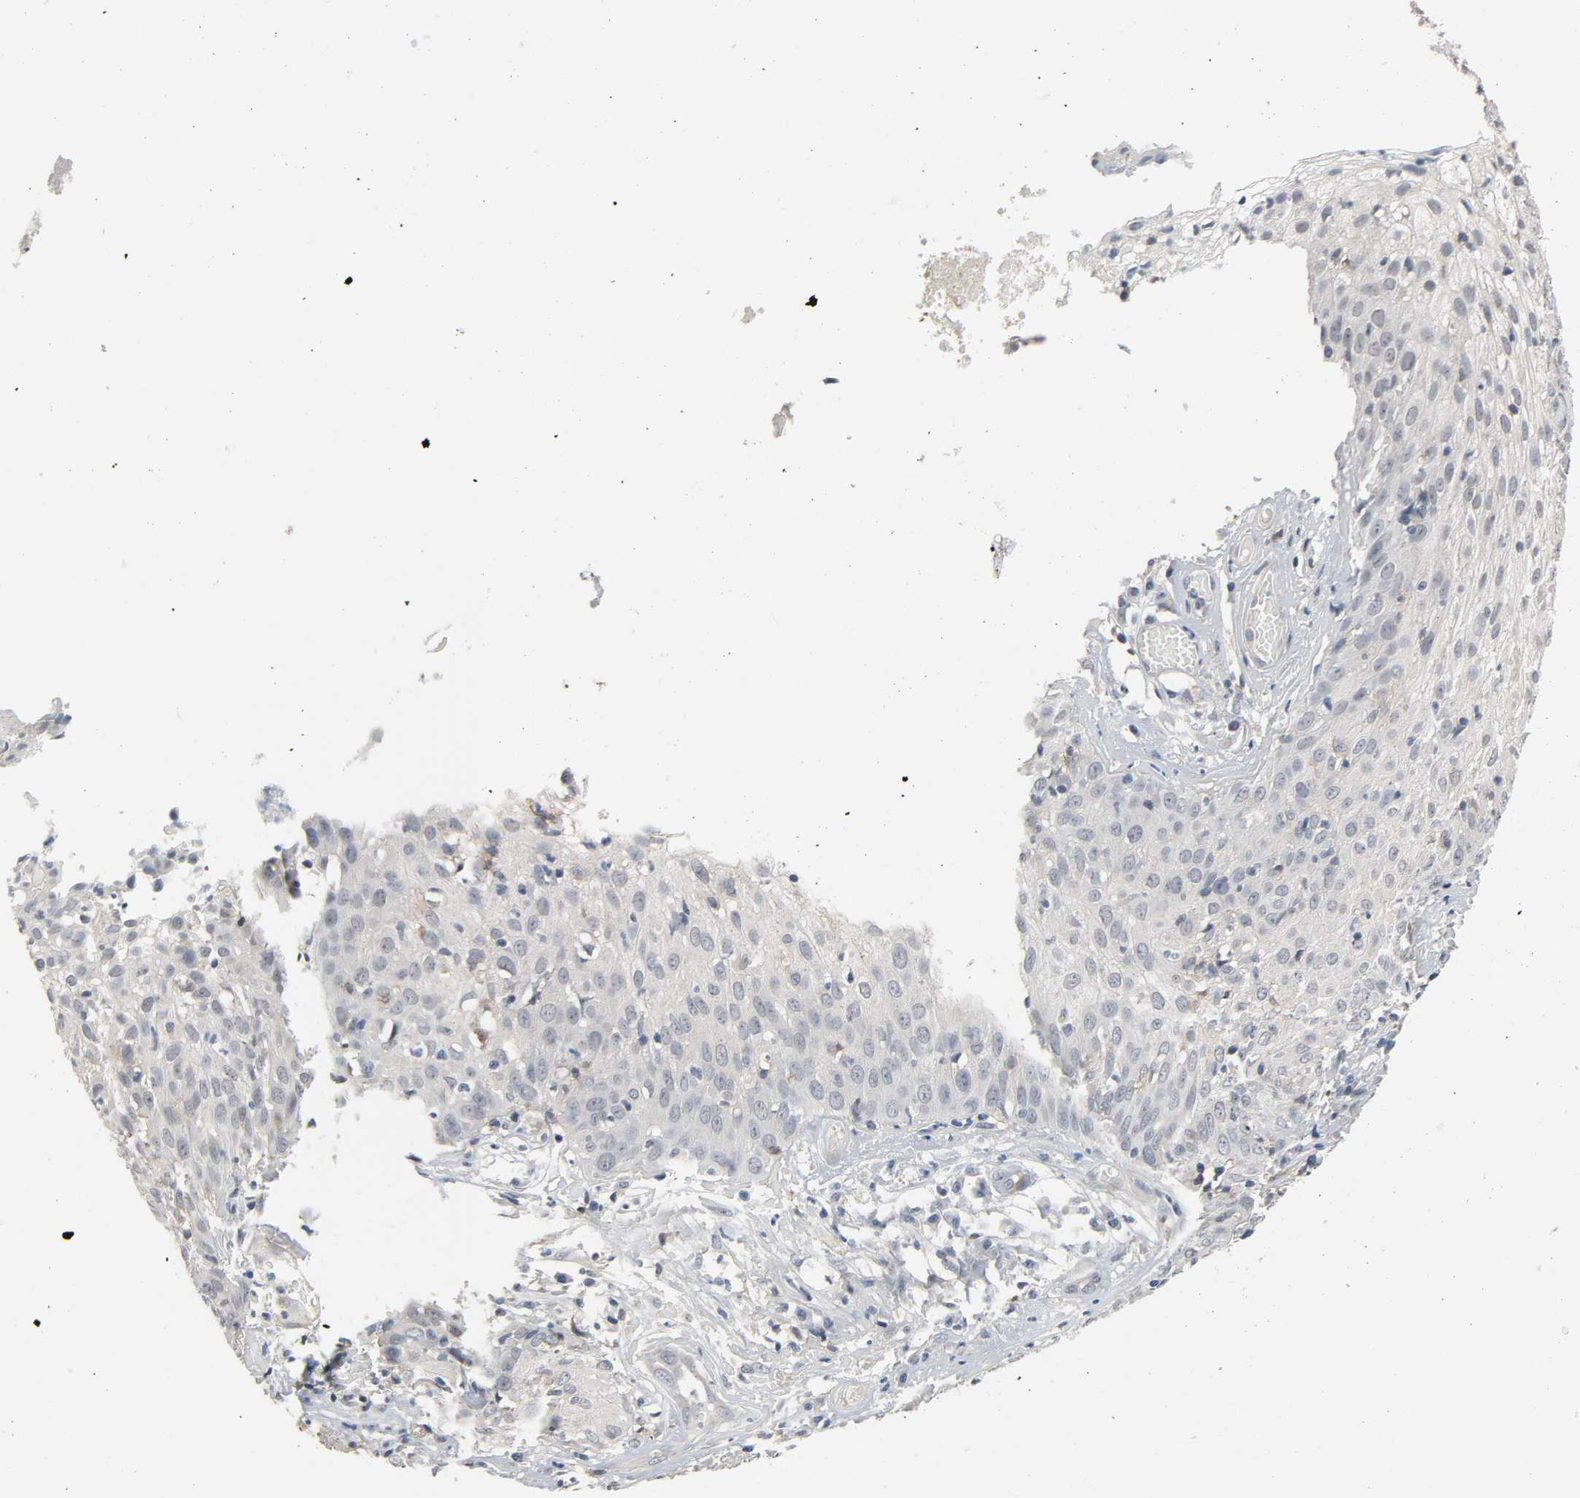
{"staining": {"intensity": "negative", "quantity": "none", "location": "none"}, "tissue": "skin cancer", "cell_type": "Tumor cells", "image_type": "cancer", "snomed": [{"axis": "morphology", "description": "Squamous cell carcinoma, NOS"}, {"axis": "topography", "description": "Skin"}], "caption": "Image shows no protein positivity in tumor cells of skin squamous cell carcinoma tissue.", "gene": "CD4", "patient": {"sex": "male", "age": 65}}